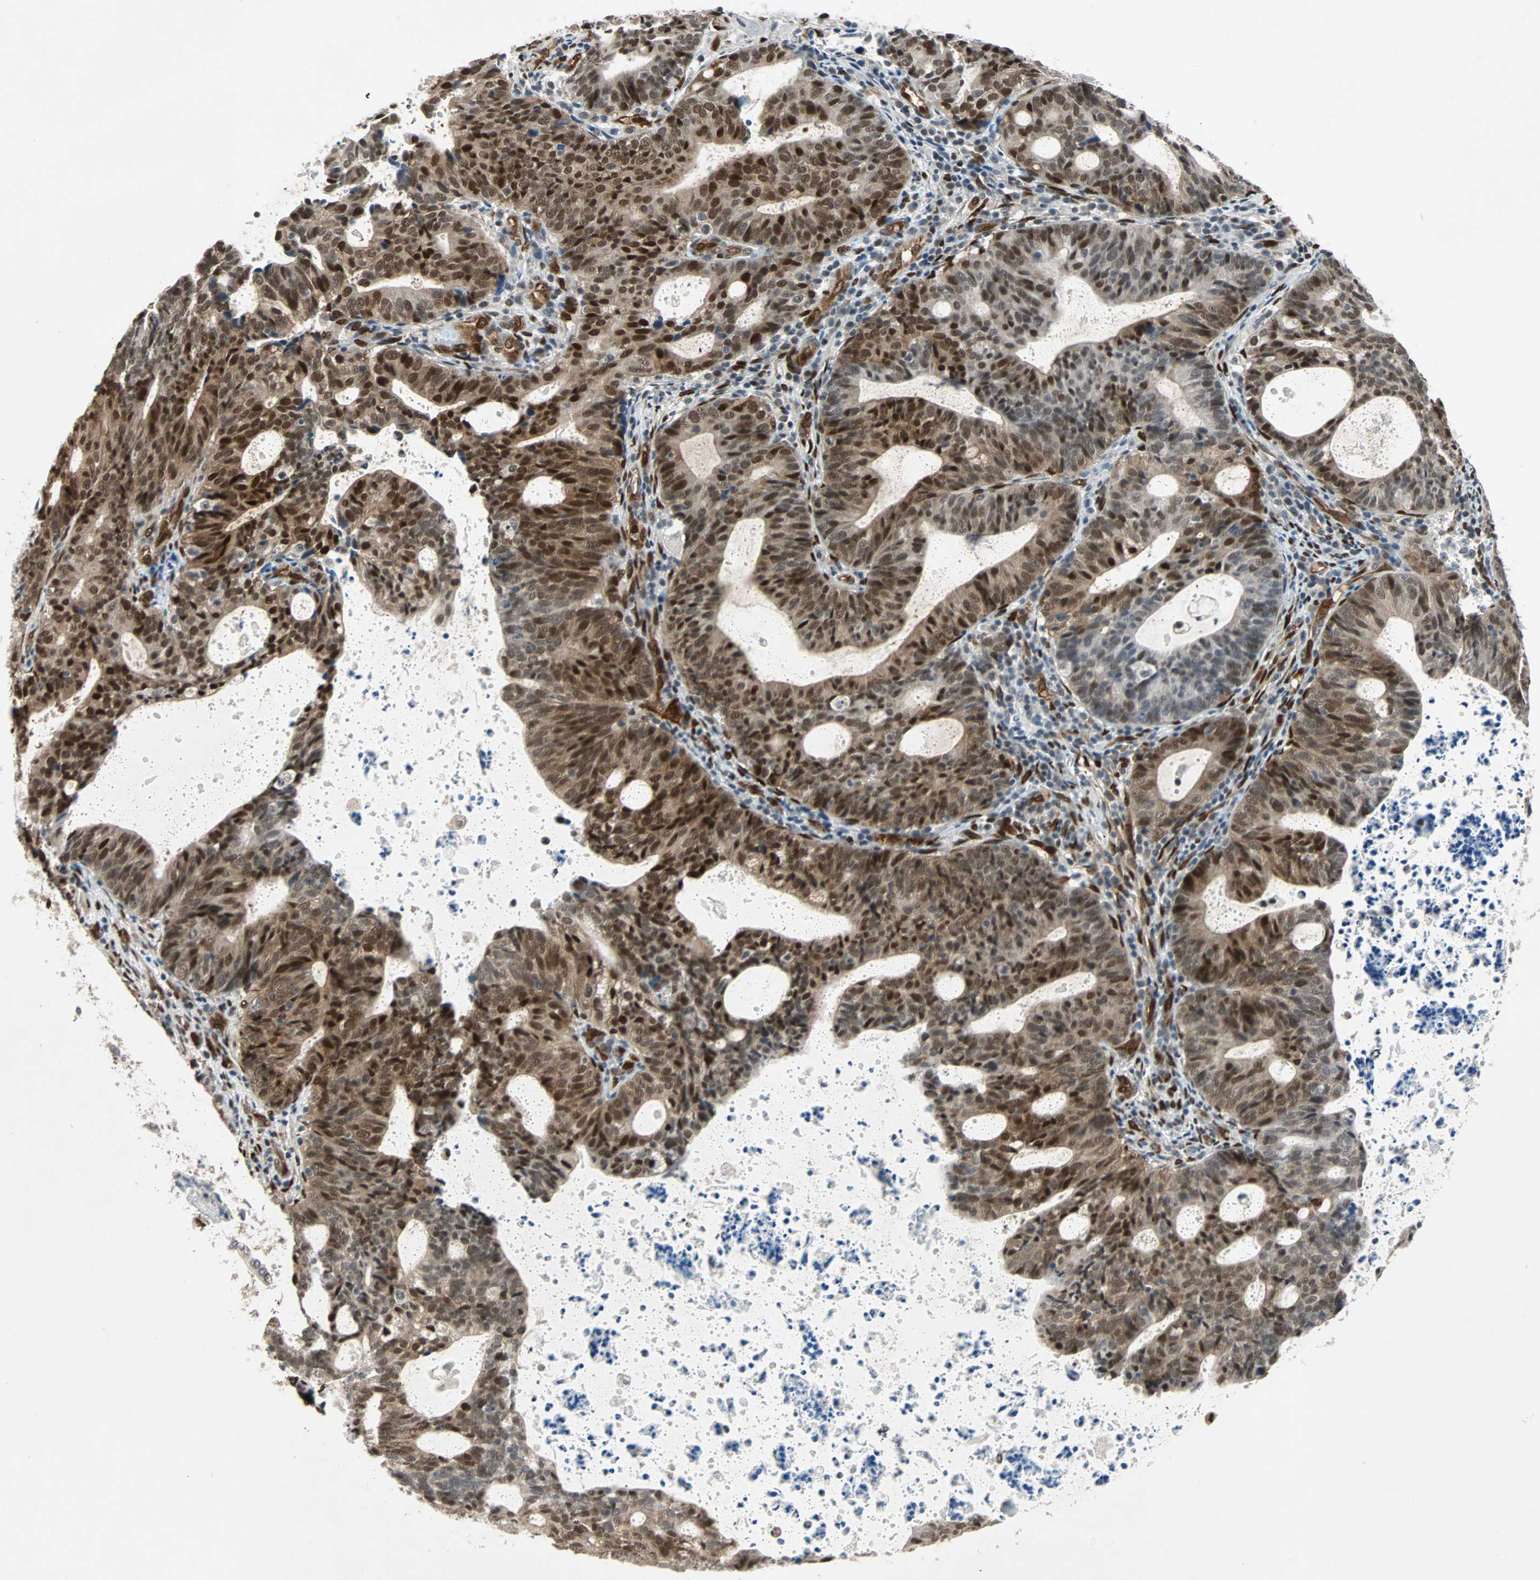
{"staining": {"intensity": "strong", "quantity": ">75%", "location": "cytoplasmic/membranous,nuclear"}, "tissue": "endometrial cancer", "cell_type": "Tumor cells", "image_type": "cancer", "snomed": [{"axis": "morphology", "description": "Adenocarcinoma, NOS"}, {"axis": "topography", "description": "Uterus"}], "caption": "High-power microscopy captured an IHC histopathology image of endometrial adenocarcinoma, revealing strong cytoplasmic/membranous and nuclear positivity in approximately >75% of tumor cells.", "gene": "WWTR1", "patient": {"sex": "female", "age": 83}}